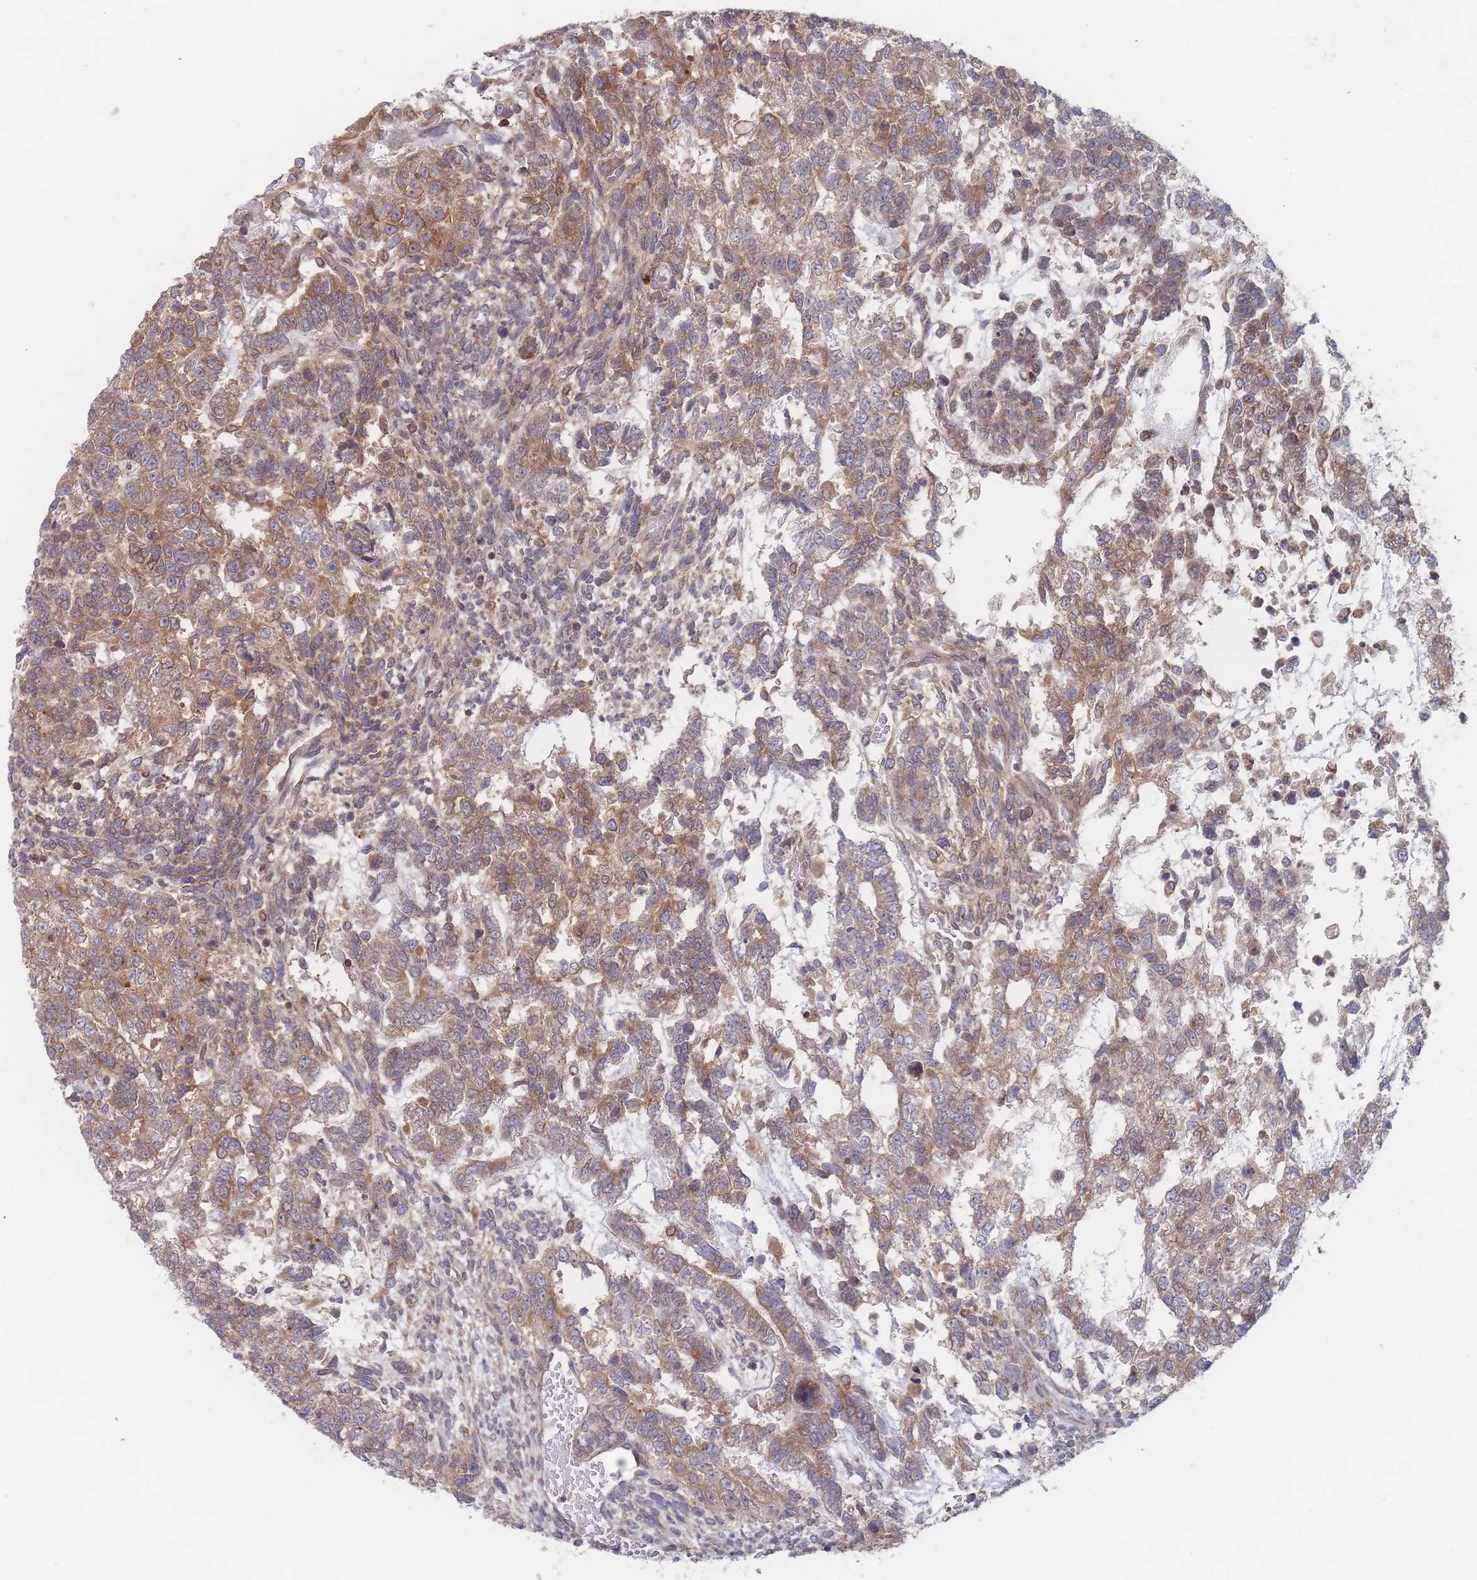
{"staining": {"intensity": "moderate", "quantity": ">75%", "location": "cytoplasmic/membranous"}, "tissue": "testis cancer", "cell_type": "Tumor cells", "image_type": "cancer", "snomed": [{"axis": "morphology", "description": "Carcinoma, Embryonal, NOS"}, {"axis": "topography", "description": "Testis"}], "caption": "Protein expression analysis of human testis embryonal carcinoma reveals moderate cytoplasmic/membranous staining in approximately >75% of tumor cells. The staining was performed using DAB (3,3'-diaminobenzidine) to visualize the protein expression in brown, while the nuclei were stained in blue with hematoxylin (Magnification: 20x).", "gene": "KDSR", "patient": {"sex": "male", "age": 23}}